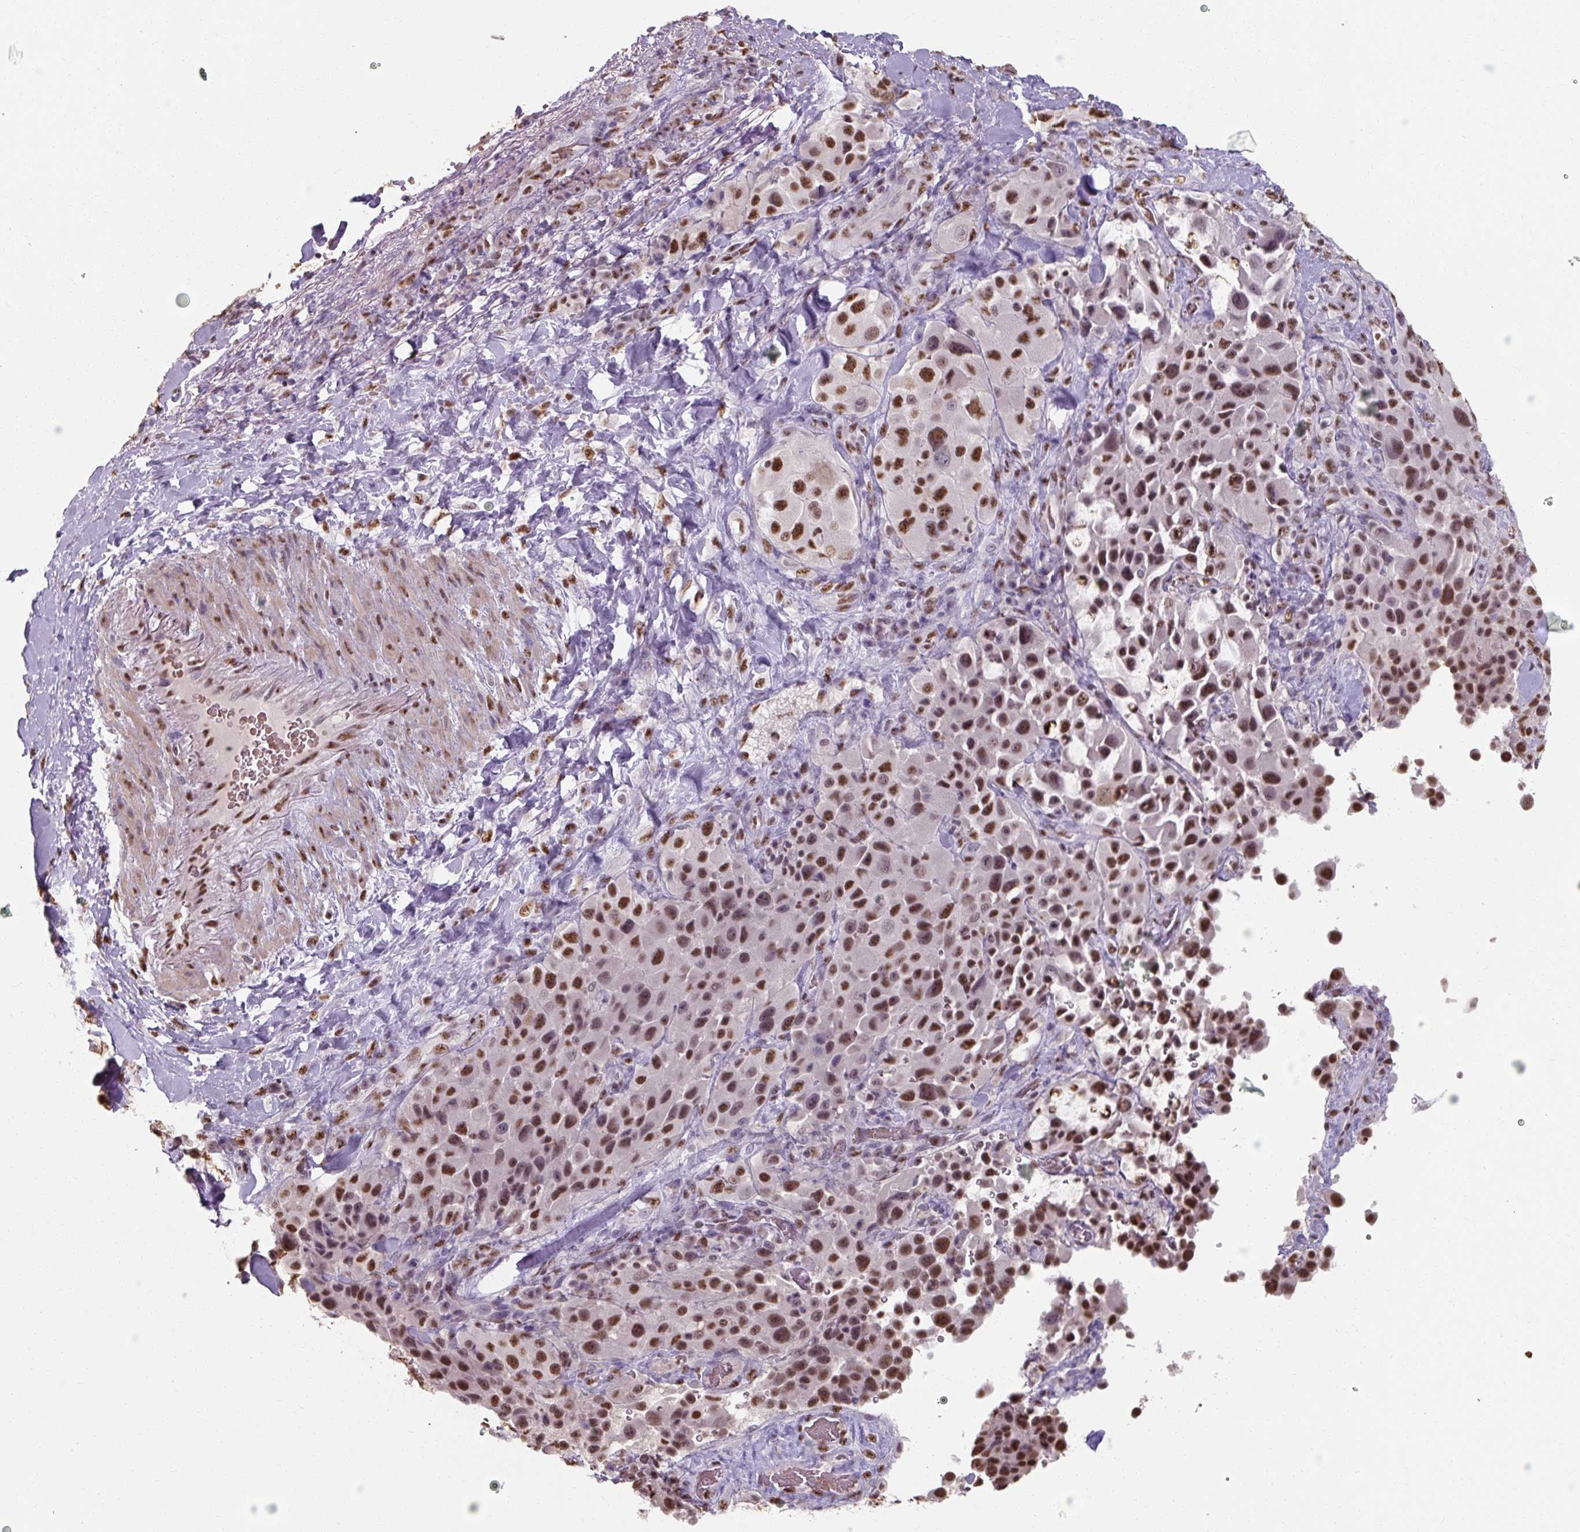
{"staining": {"intensity": "strong", "quantity": ">75%", "location": "nuclear"}, "tissue": "melanoma", "cell_type": "Tumor cells", "image_type": "cancer", "snomed": [{"axis": "morphology", "description": "Malignant melanoma, Metastatic site"}, {"axis": "topography", "description": "Lymph node"}], "caption": "Tumor cells exhibit high levels of strong nuclear positivity in about >75% of cells in human melanoma.", "gene": "ZFTRAF1", "patient": {"sex": "male", "age": 62}}